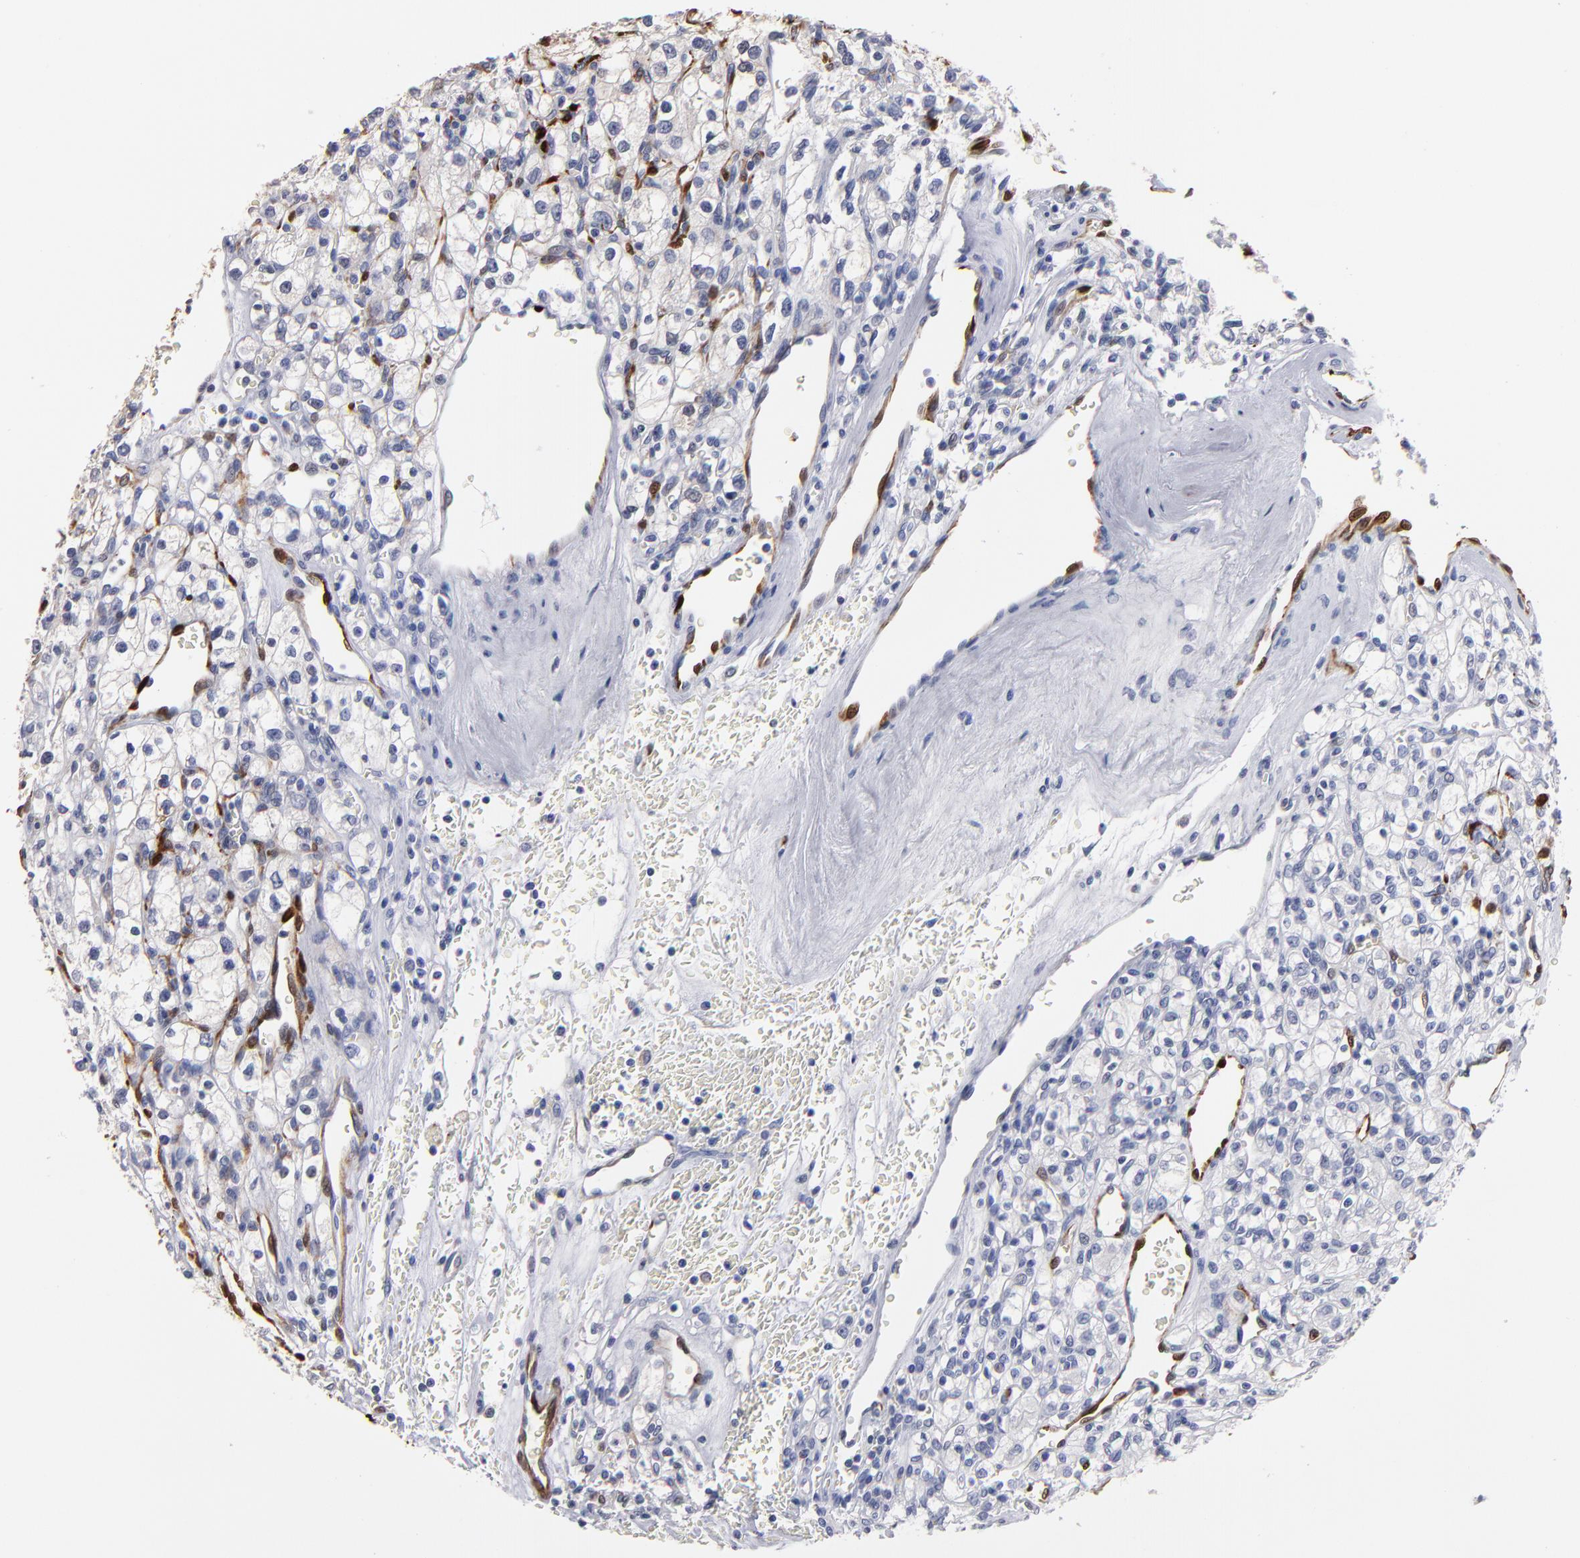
{"staining": {"intensity": "negative", "quantity": "none", "location": "none"}, "tissue": "renal cancer", "cell_type": "Tumor cells", "image_type": "cancer", "snomed": [{"axis": "morphology", "description": "Adenocarcinoma, NOS"}, {"axis": "topography", "description": "Kidney"}], "caption": "DAB (3,3'-diaminobenzidine) immunohistochemical staining of renal adenocarcinoma exhibits no significant positivity in tumor cells. (DAB (3,3'-diaminobenzidine) IHC visualized using brightfield microscopy, high magnification).", "gene": "FABP4", "patient": {"sex": "female", "age": 62}}